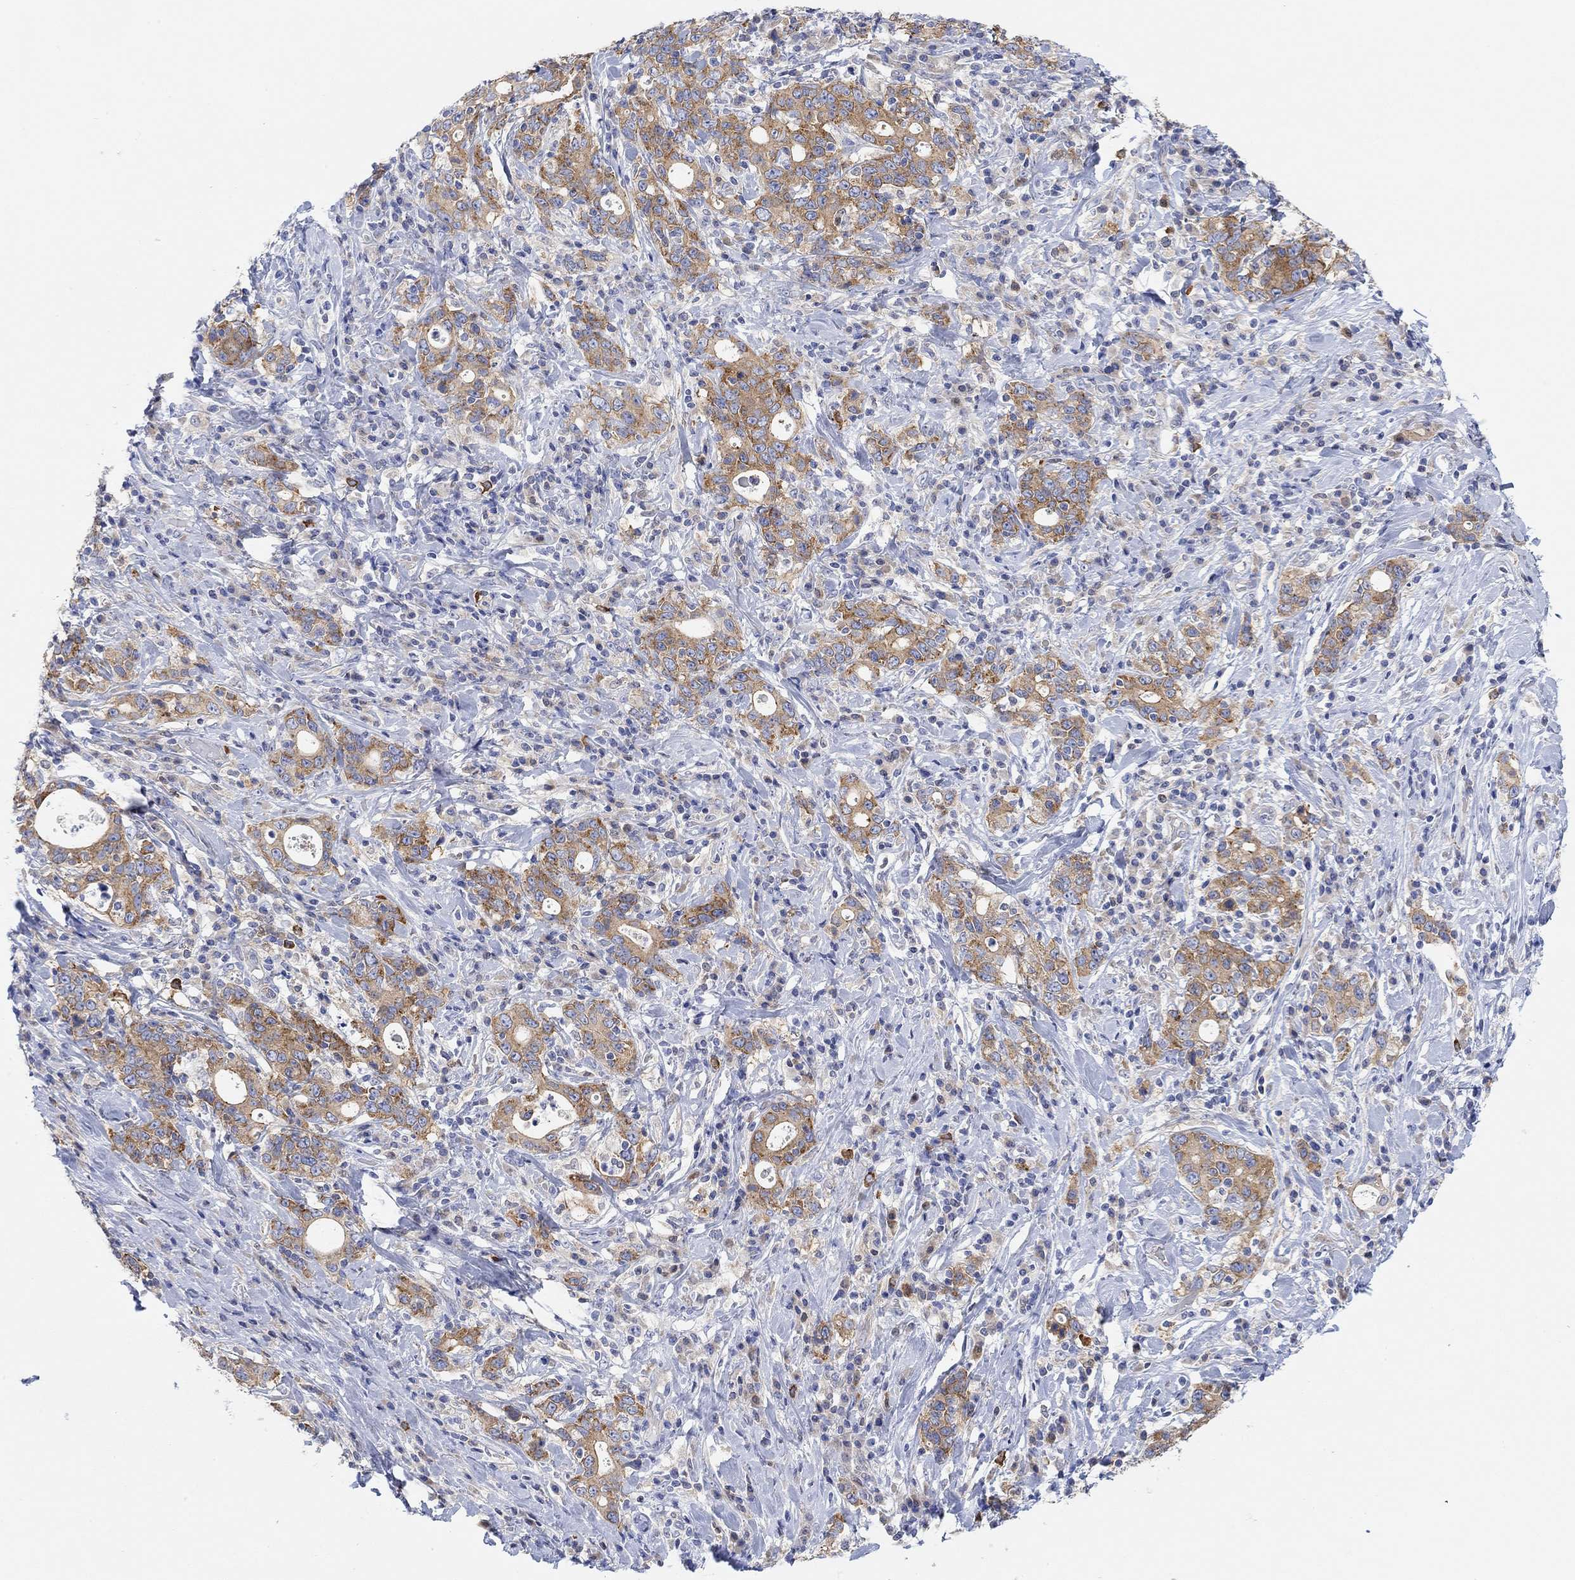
{"staining": {"intensity": "moderate", "quantity": "25%-75%", "location": "cytoplasmic/membranous"}, "tissue": "stomach cancer", "cell_type": "Tumor cells", "image_type": "cancer", "snomed": [{"axis": "morphology", "description": "Adenocarcinoma, NOS"}, {"axis": "topography", "description": "Stomach"}], "caption": "Tumor cells show medium levels of moderate cytoplasmic/membranous expression in approximately 25%-75% of cells in stomach cancer (adenocarcinoma).", "gene": "RGS1", "patient": {"sex": "male", "age": 79}}